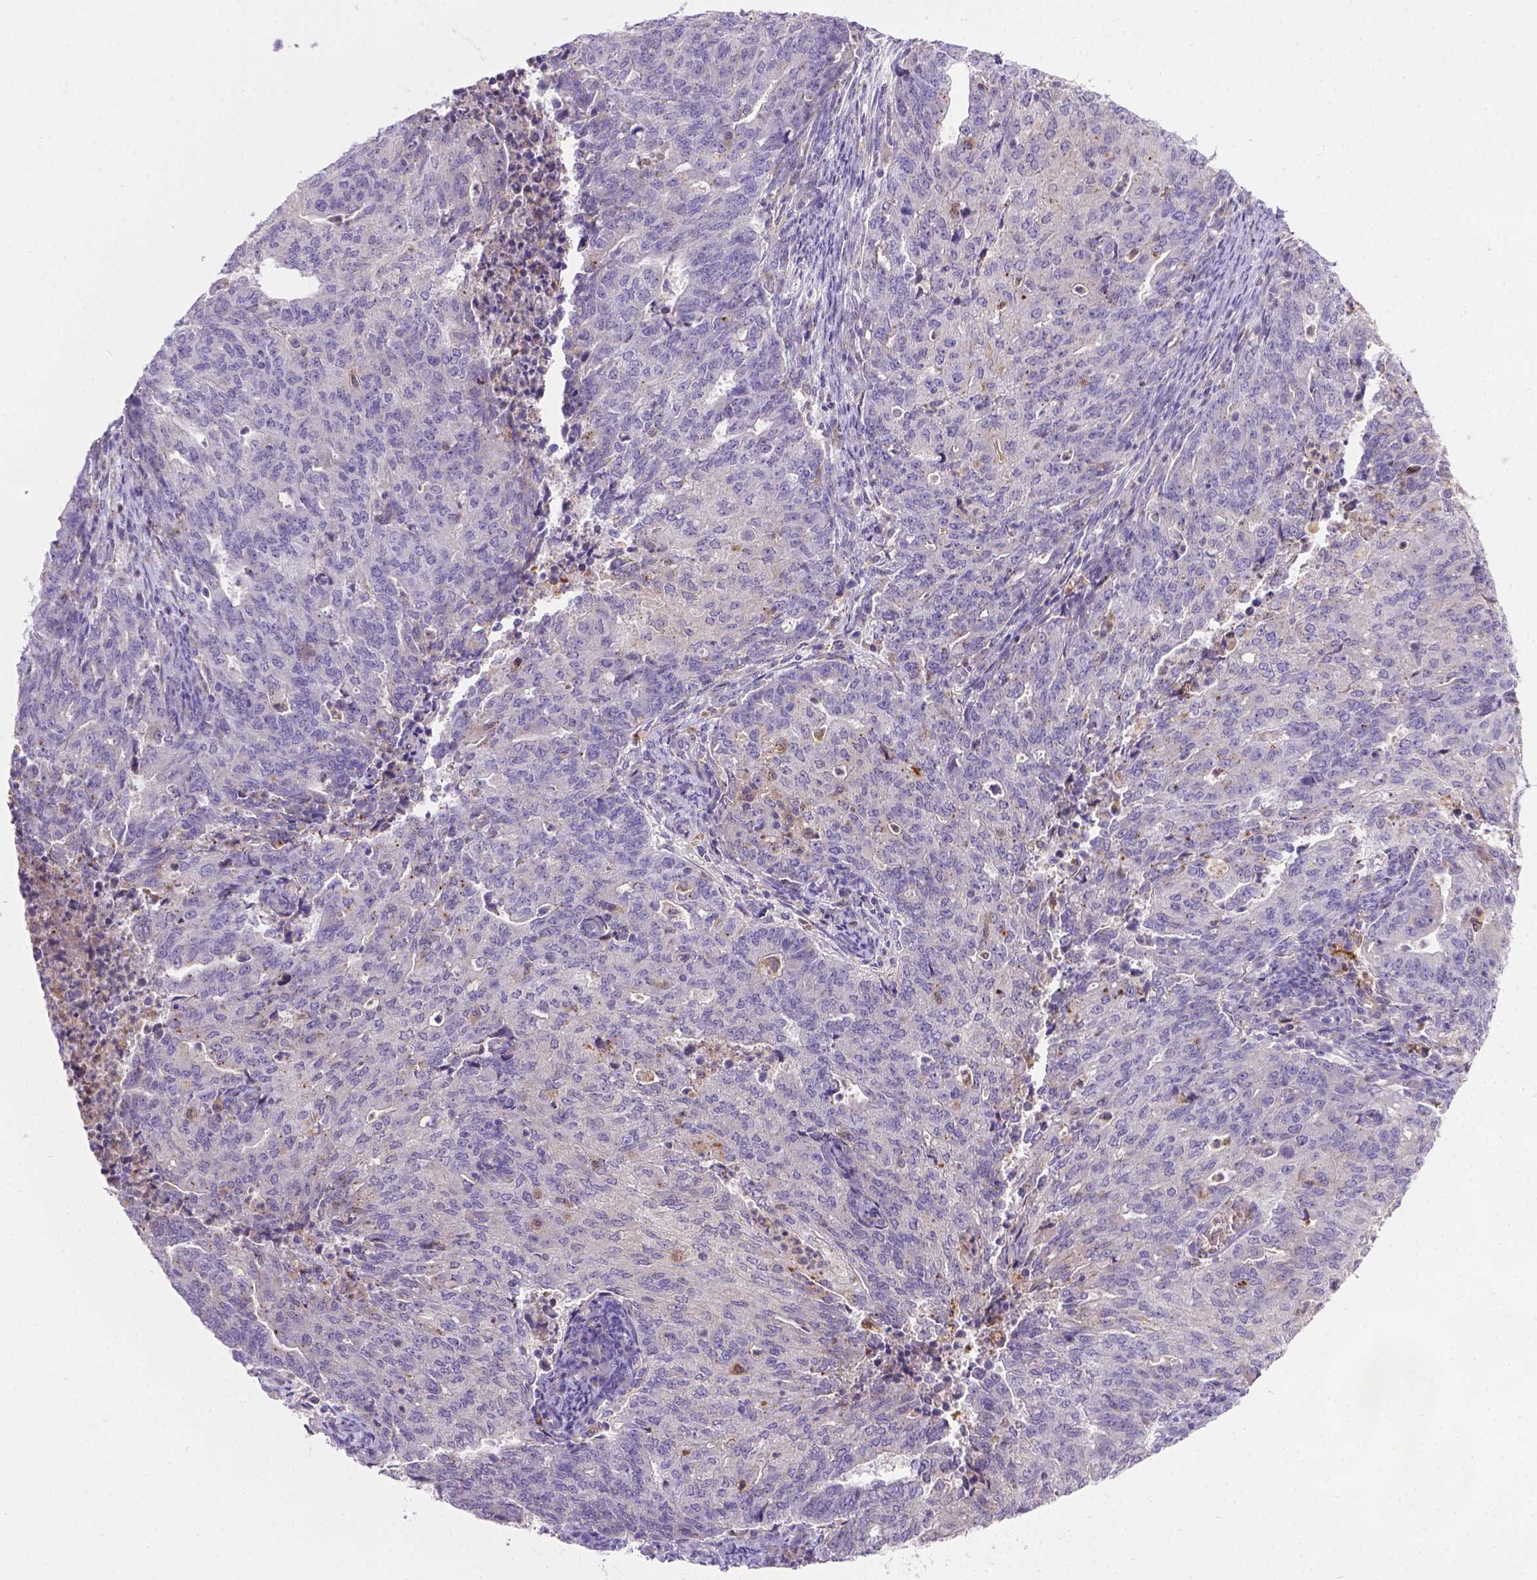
{"staining": {"intensity": "moderate", "quantity": "<25%", "location": "cytoplasmic/membranous"}, "tissue": "endometrial cancer", "cell_type": "Tumor cells", "image_type": "cancer", "snomed": [{"axis": "morphology", "description": "Adenocarcinoma, NOS"}, {"axis": "topography", "description": "Endometrium"}], "caption": "The histopathology image exhibits immunohistochemical staining of endometrial cancer (adenocarcinoma). There is moderate cytoplasmic/membranous staining is present in about <25% of tumor cells. (DAB (3,3'-diaminobenzidine) IHC with brightfield microscopy, high magnification).", "gene": "TM4SF18", "patient": {"sex": "female", "age": 82}}